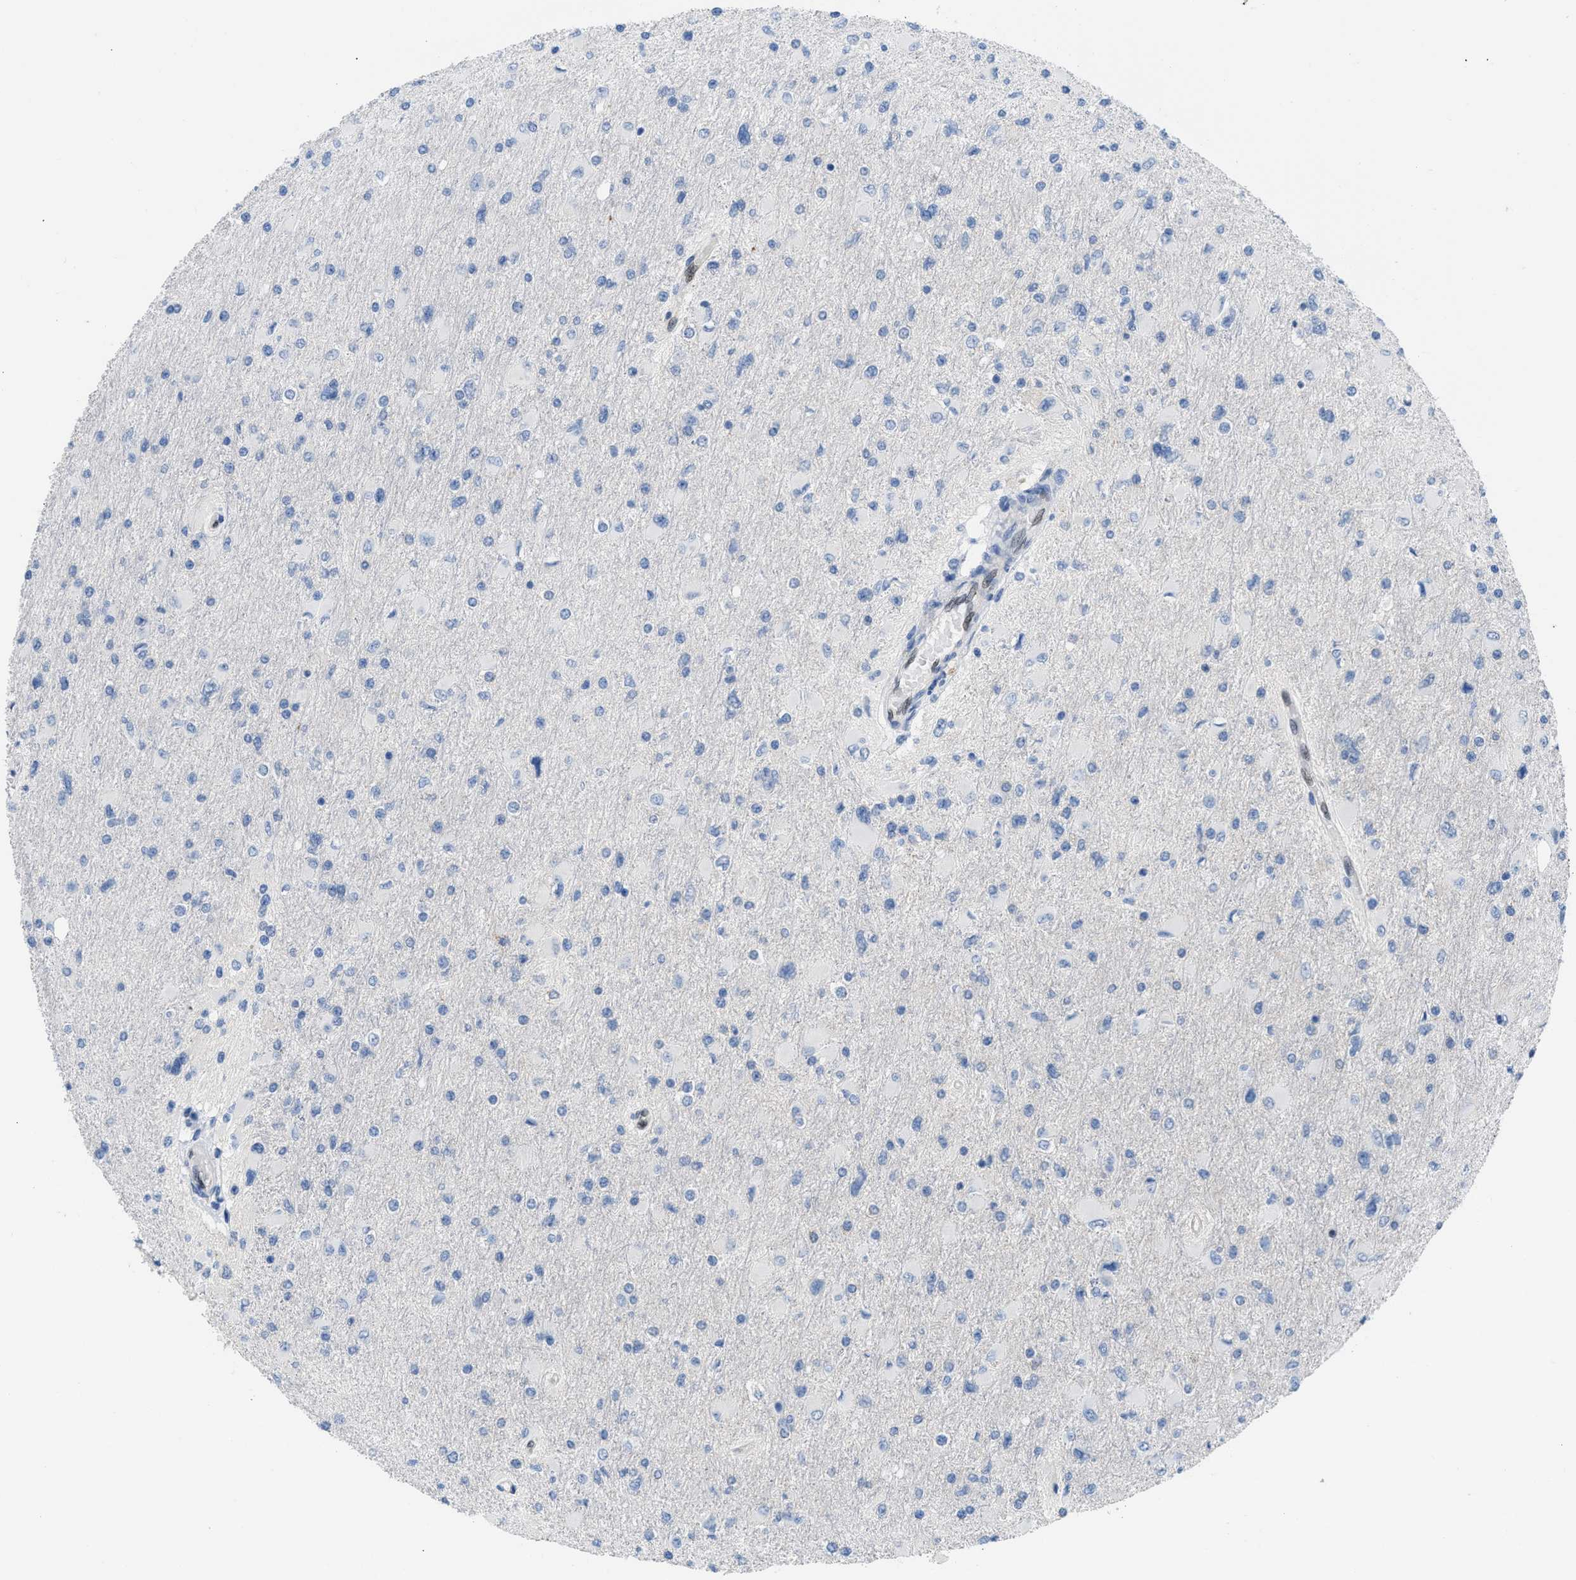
{"staining": {"intensity": "negative", "quantity": "none", "location": "none"}, "tissue": "glioma", "cell_type": "Tumor cells", "image_type": "cancer", "snomed": [{"axis": "morphology", "description": "Glioma, malignant, High grade"}, {"axis": "topography", "description": "Cerebral cortex"}], "caption": "Immunohistochemical staining of high-grade glioma (malignant) exhibits no significant positivity in tumor cells.", "gene": "LEF1", "patient": {"sex": "female", "age": 36}}